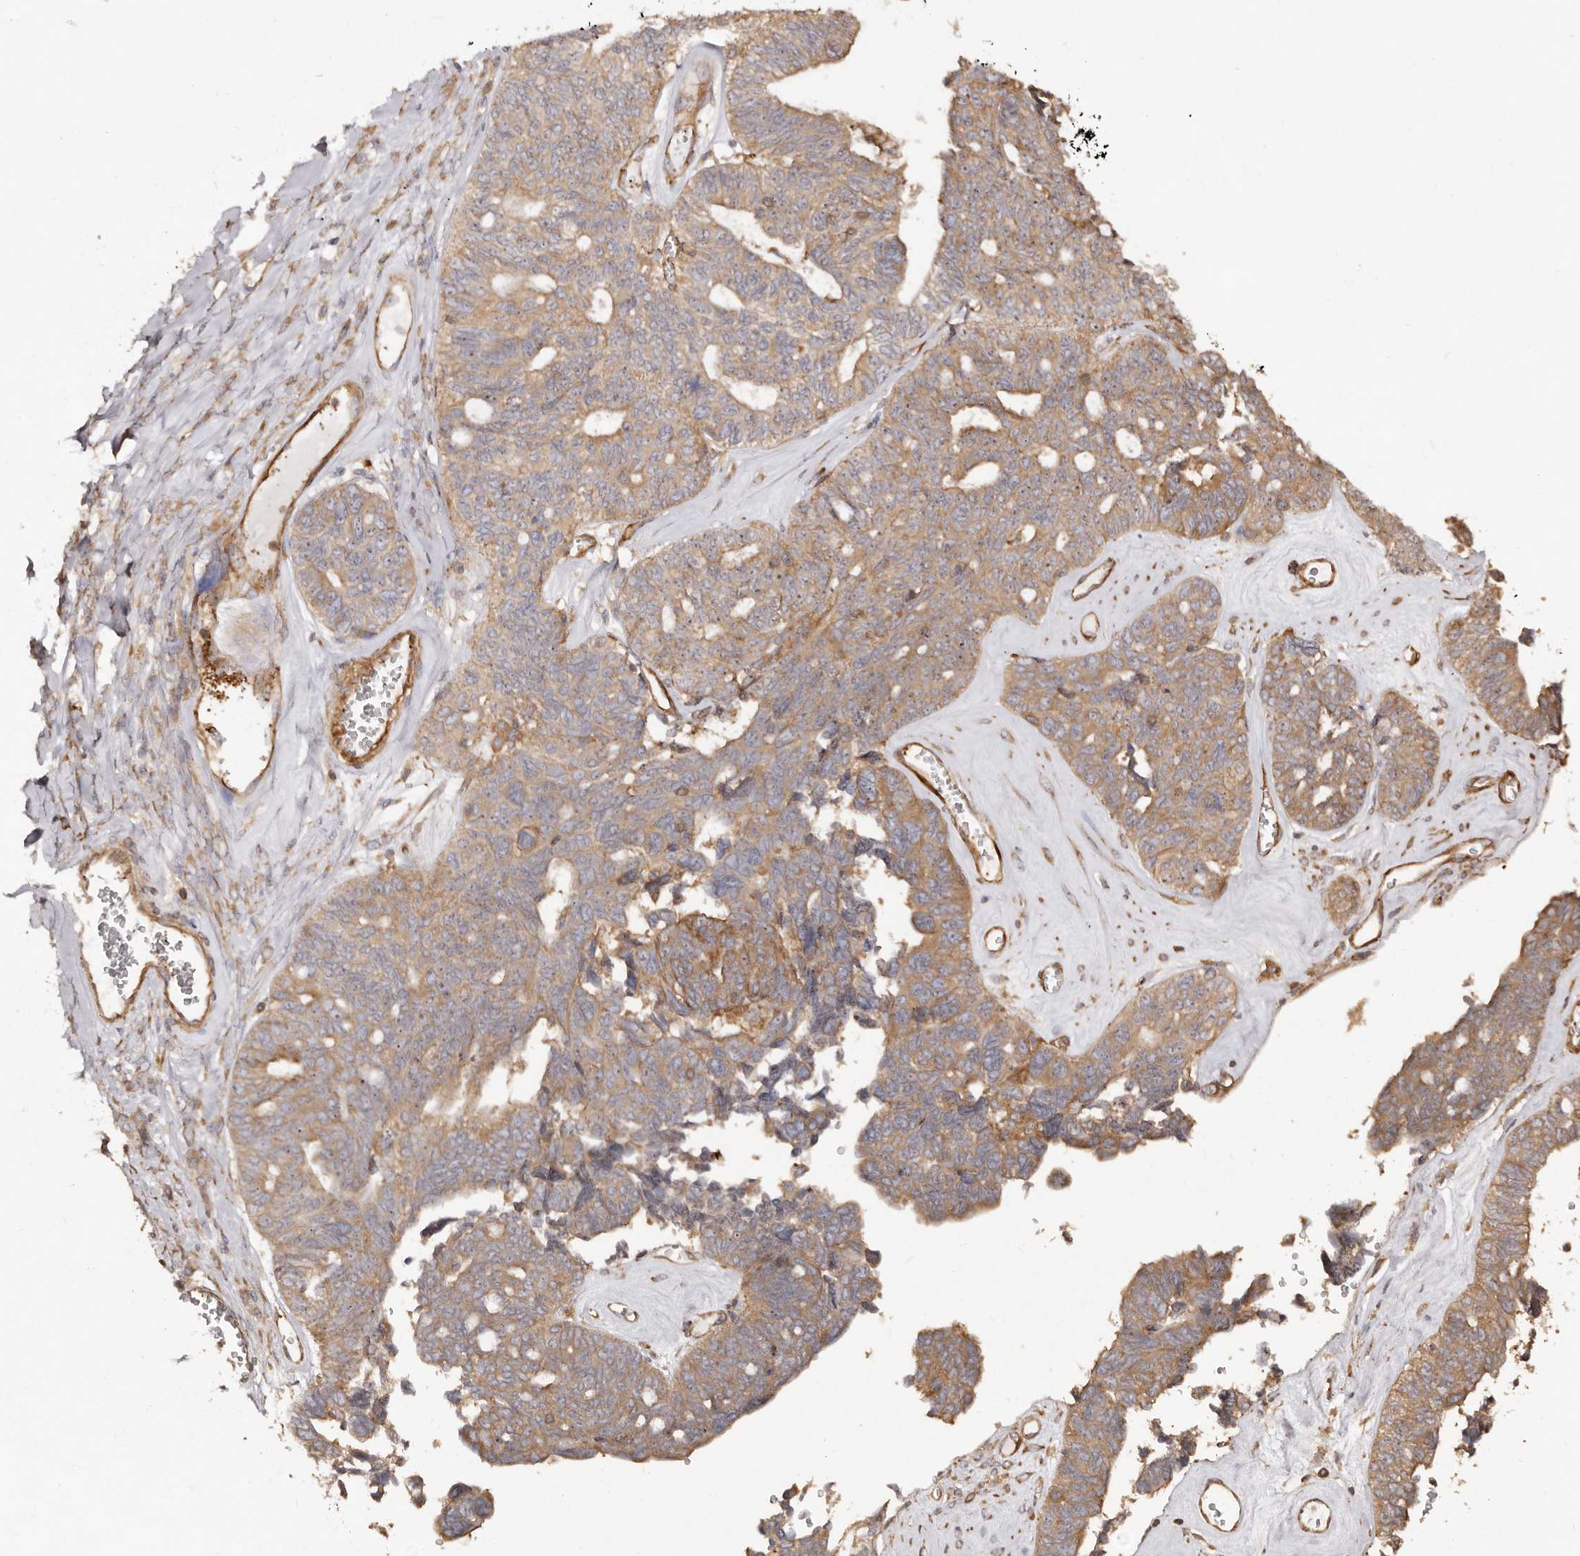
{"staining": {"intensity": "moderate", "quantity": ">75%", "location": "cytoplasmic/membranous"}, "tissue": "ovarian cancer", "cell_type": "Tumor cells", "image_type": "cancer", "snomed": [{"axis": "morphology", "description": "Cystadenocarcinoma, serous, NOS"}, {"axis": "topography", "description": "Ovary"}], "caption": "Brown immunohistochemical staining in human serous cystadenocarcinoma (ovarian) shows moderate cytoplasmic/membranous positivity in approximately >75% of tumor cells.", "gene": "RPS6", "patient": {"sex": "female", "age": 79}}